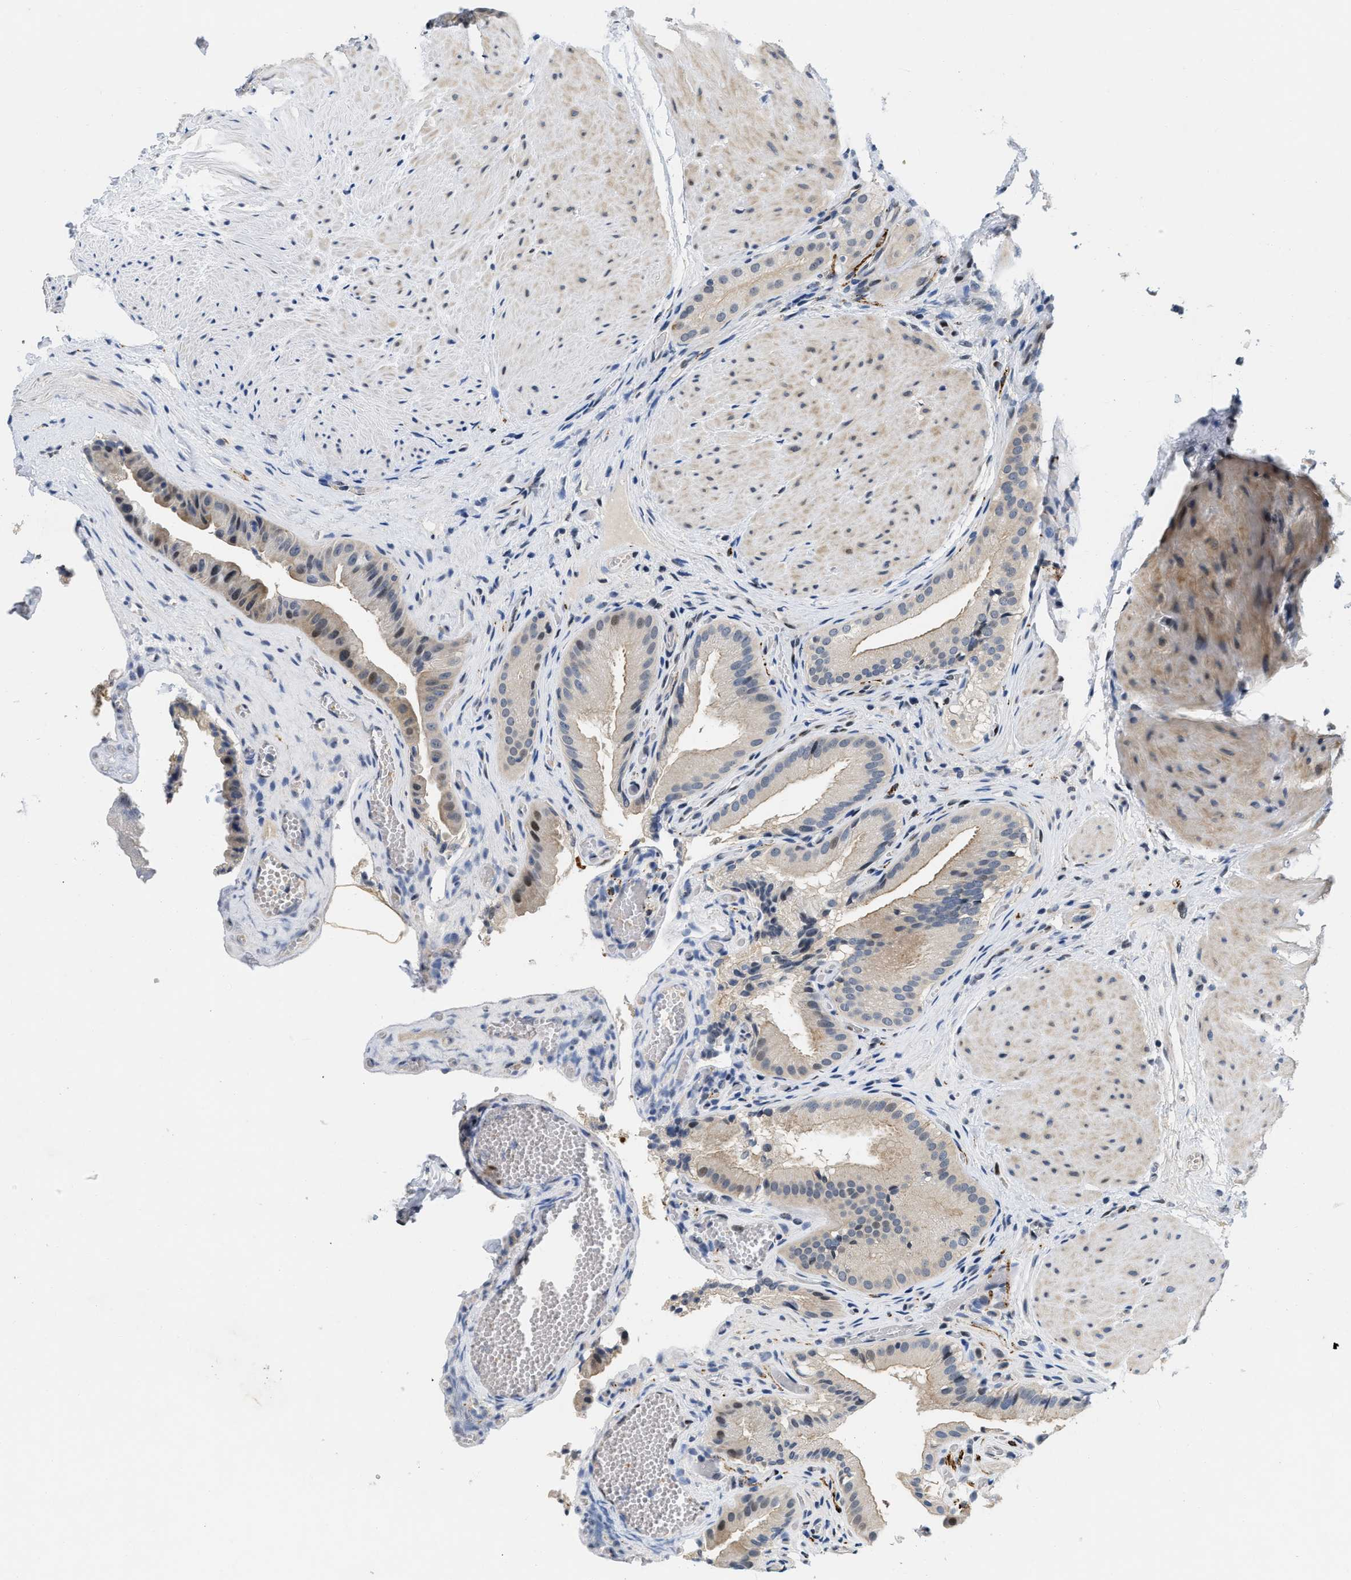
{"staining": {"intensity": "moderate", "quantity": ">75%", "location": "cytoplasmic/membranous"}, "tissue": "gallbladder", "cell_type": "Glandular cells", "image_type": "normal", "snomed": [{"axis": "morphology", "description": "Normal tissue, NOS"}, {"axis": "topography", "description": "Gallbladder"}], "caption": "Gallbladder stained with IHC exhibits moderate cytoplasmic/membranous staining in about >75% of glandular cells. (brown staining indicates protein expression, while blue staining denotes nuclei).", "gene": "VIP", "patient": {"sex": "male", "age": 49}}